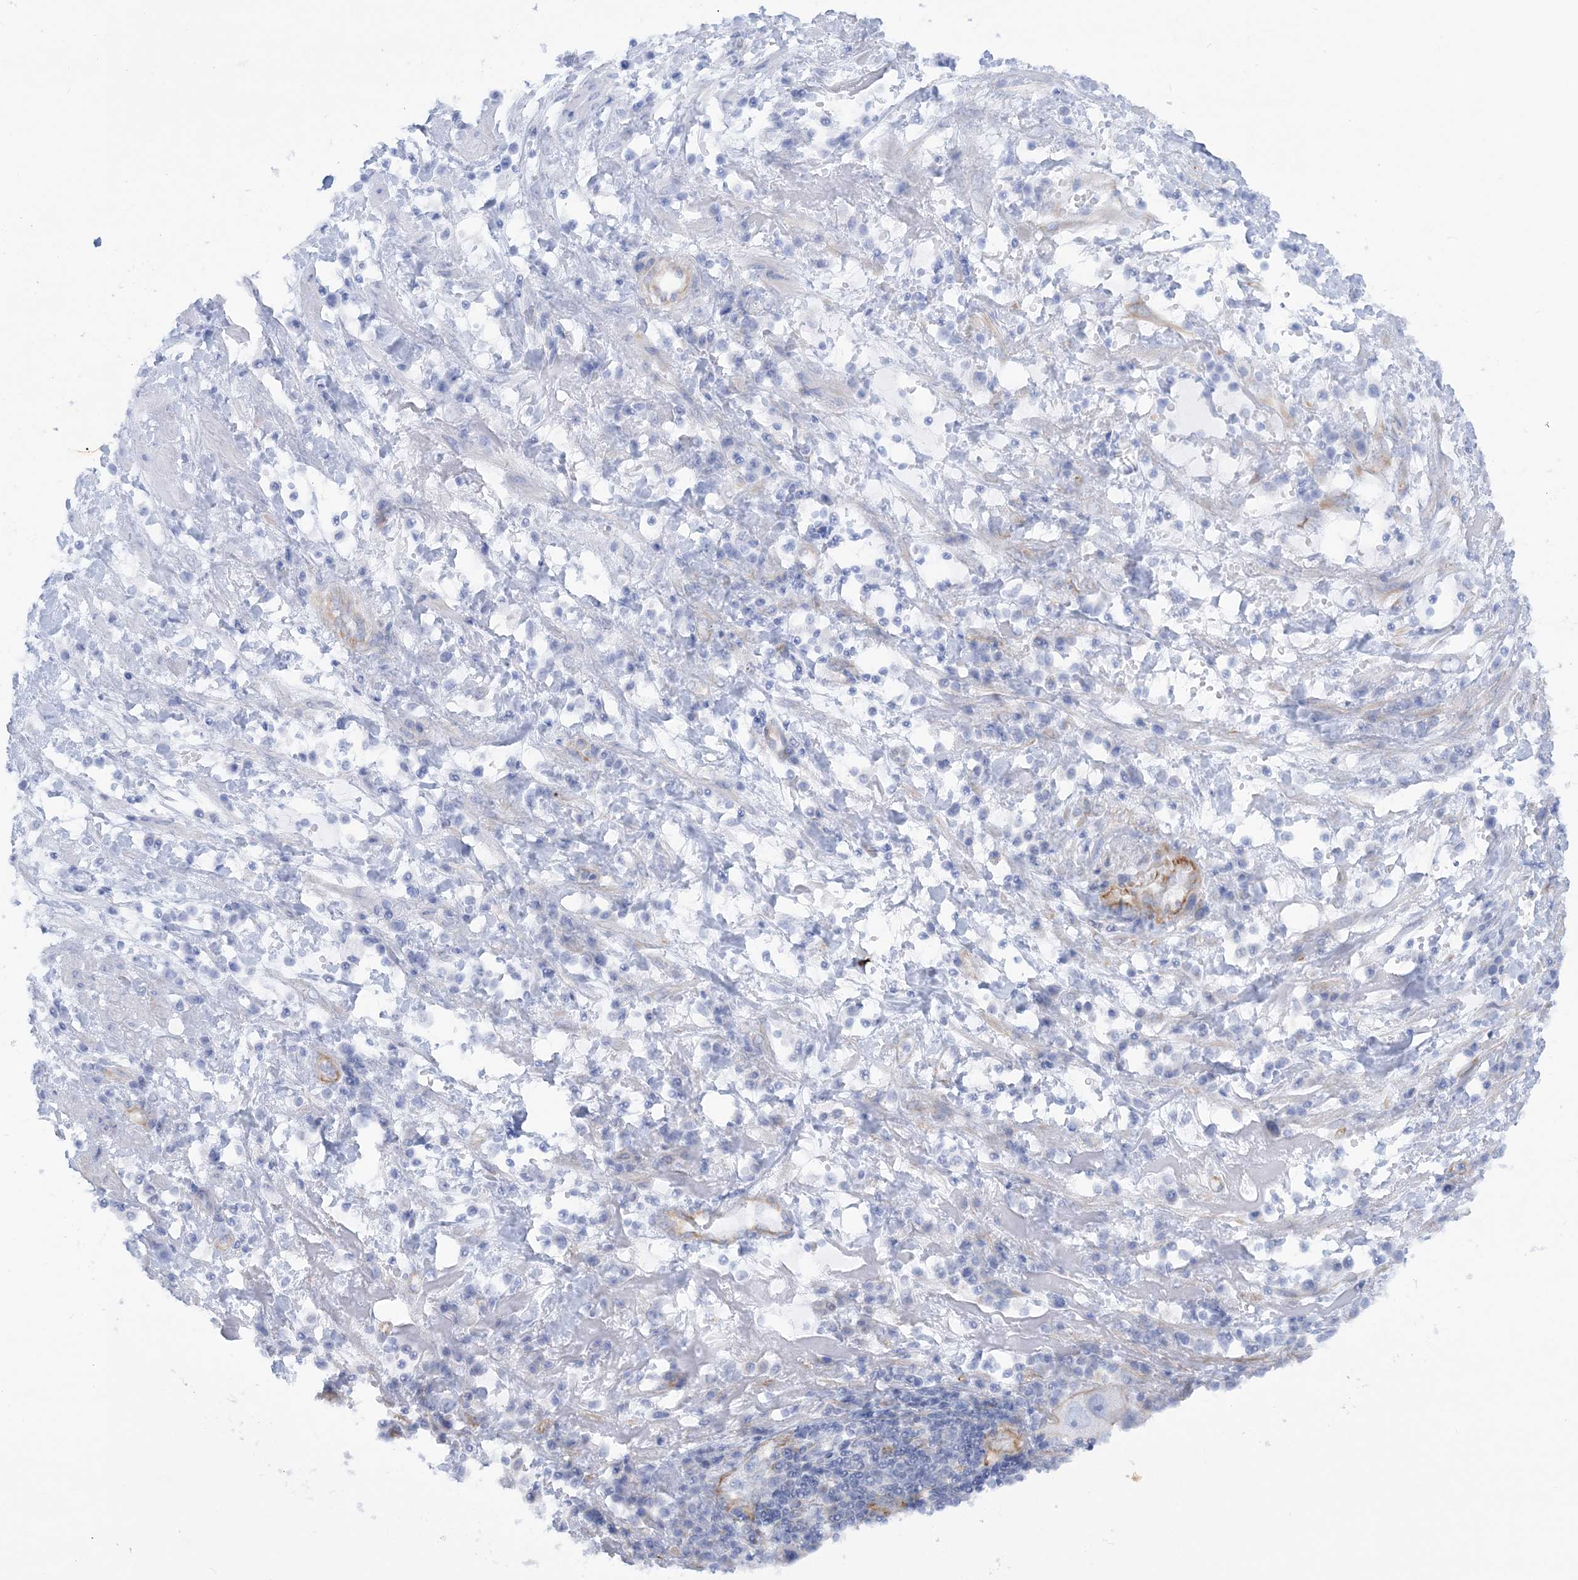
{"staining": {"intensity": "negative", "quantity": "none", "location": "none"}, "tissue": "endometrial cancer", "cell_type": "Tumor cells", "image_type": "cancer", "snomed": [{"axis": "morphology", "description": "Adenocarcinoma, NOS"}, {"axis": "topography", "description": "Endometrium"}], "caption": "An IHC histopathology image of endometrial cancer (adenocarcinoma) is shown. There is no staining in tumor cells of endometrial cancer (adenocarcinoma).", "gene": "SCLT1", "patient": {"sex": "female", "age": 49}}